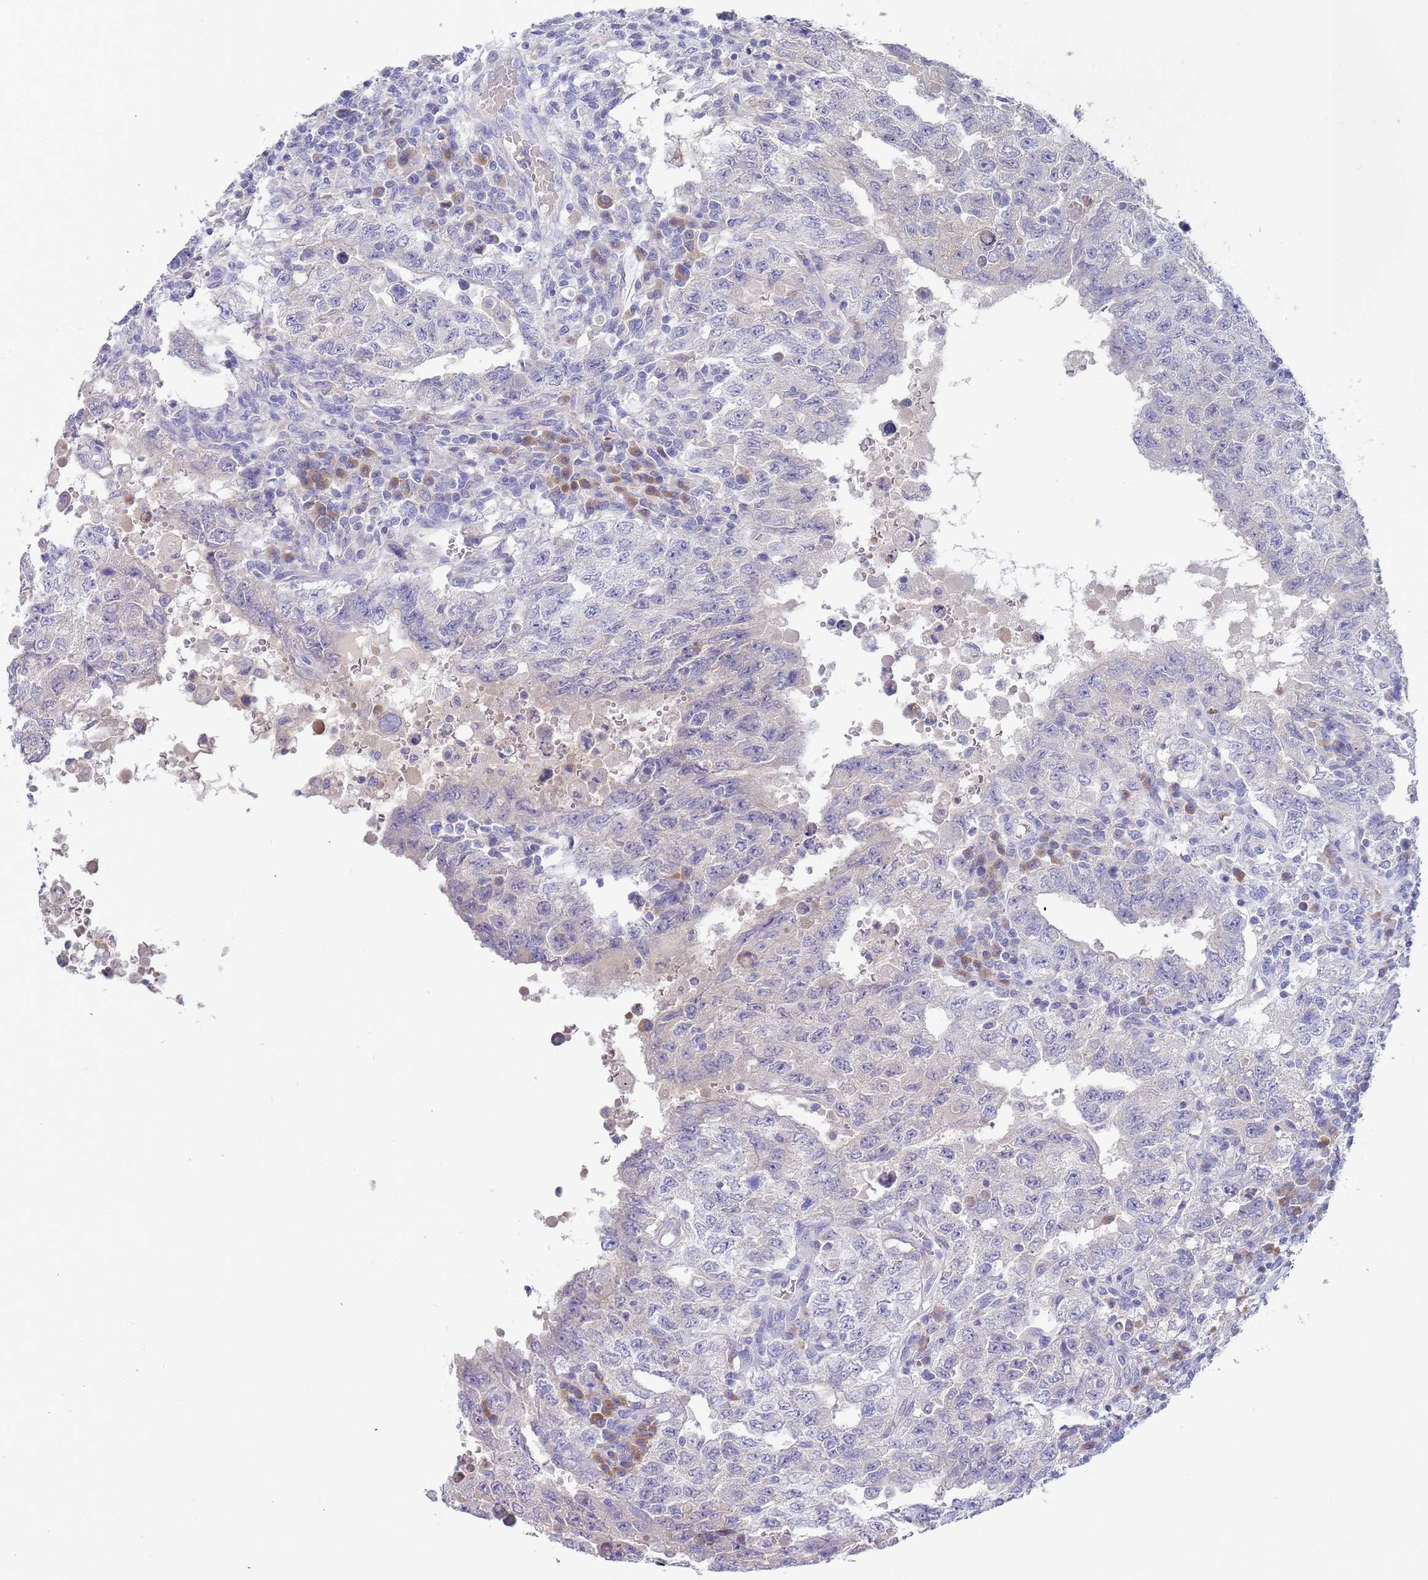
{"staining": {"intensity": "negative", "quantity": "none", "location": "none"}, "tissue": "testis cancer", "cell_type": "Tumor cells", "image_type": "cancer", "snomed": [{"axis": "morphology", "description": "Carcinoma, Embryonal, NOS"}, {"axis": "topography", "description": "Testis"}], "caption": "The immunohistochemistry image has no significant staining in tumor cells of testis embryonal carcinoma tissue.", "gene": "TYW1", "patient": {"sex": "male", "age": 26}}